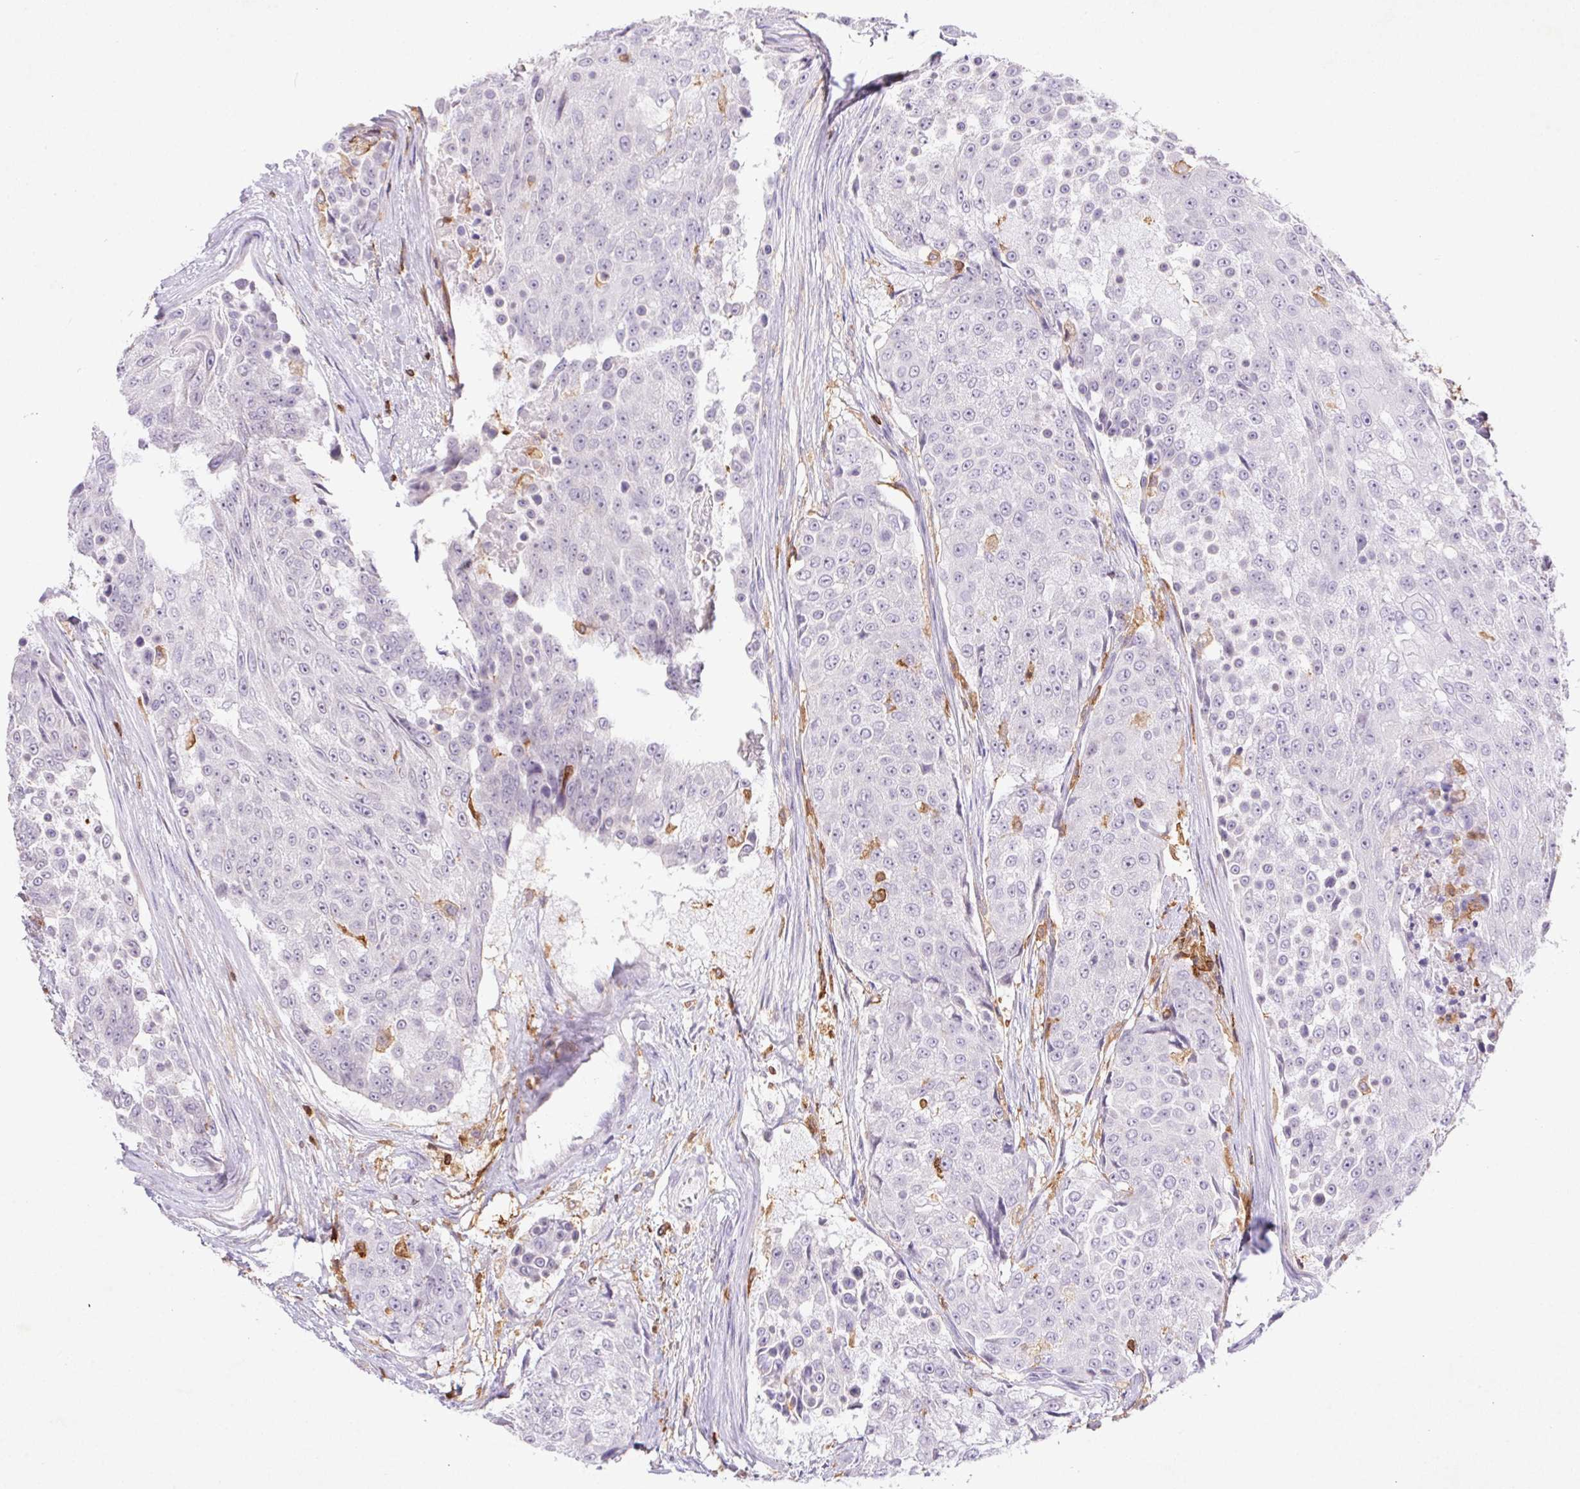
{"staining": {"intensity": "negative", "quantity": "none", "location": "none"}, "tissue": "urothelial cancer", "cell_type": "Tumor cells", "image_type": "cancer", "snomed": [{"axis": "morphology", "description": "Urothelial carcinoma, High grade"}, {"axis": "topography", "description": "Urinary bladder"}], "caption": "There is no significant expression in tumor cells of high-grade urothelial carcinoma.", "gene": "APBB1IP", "patient": {"sex": "female", "age": 63}}